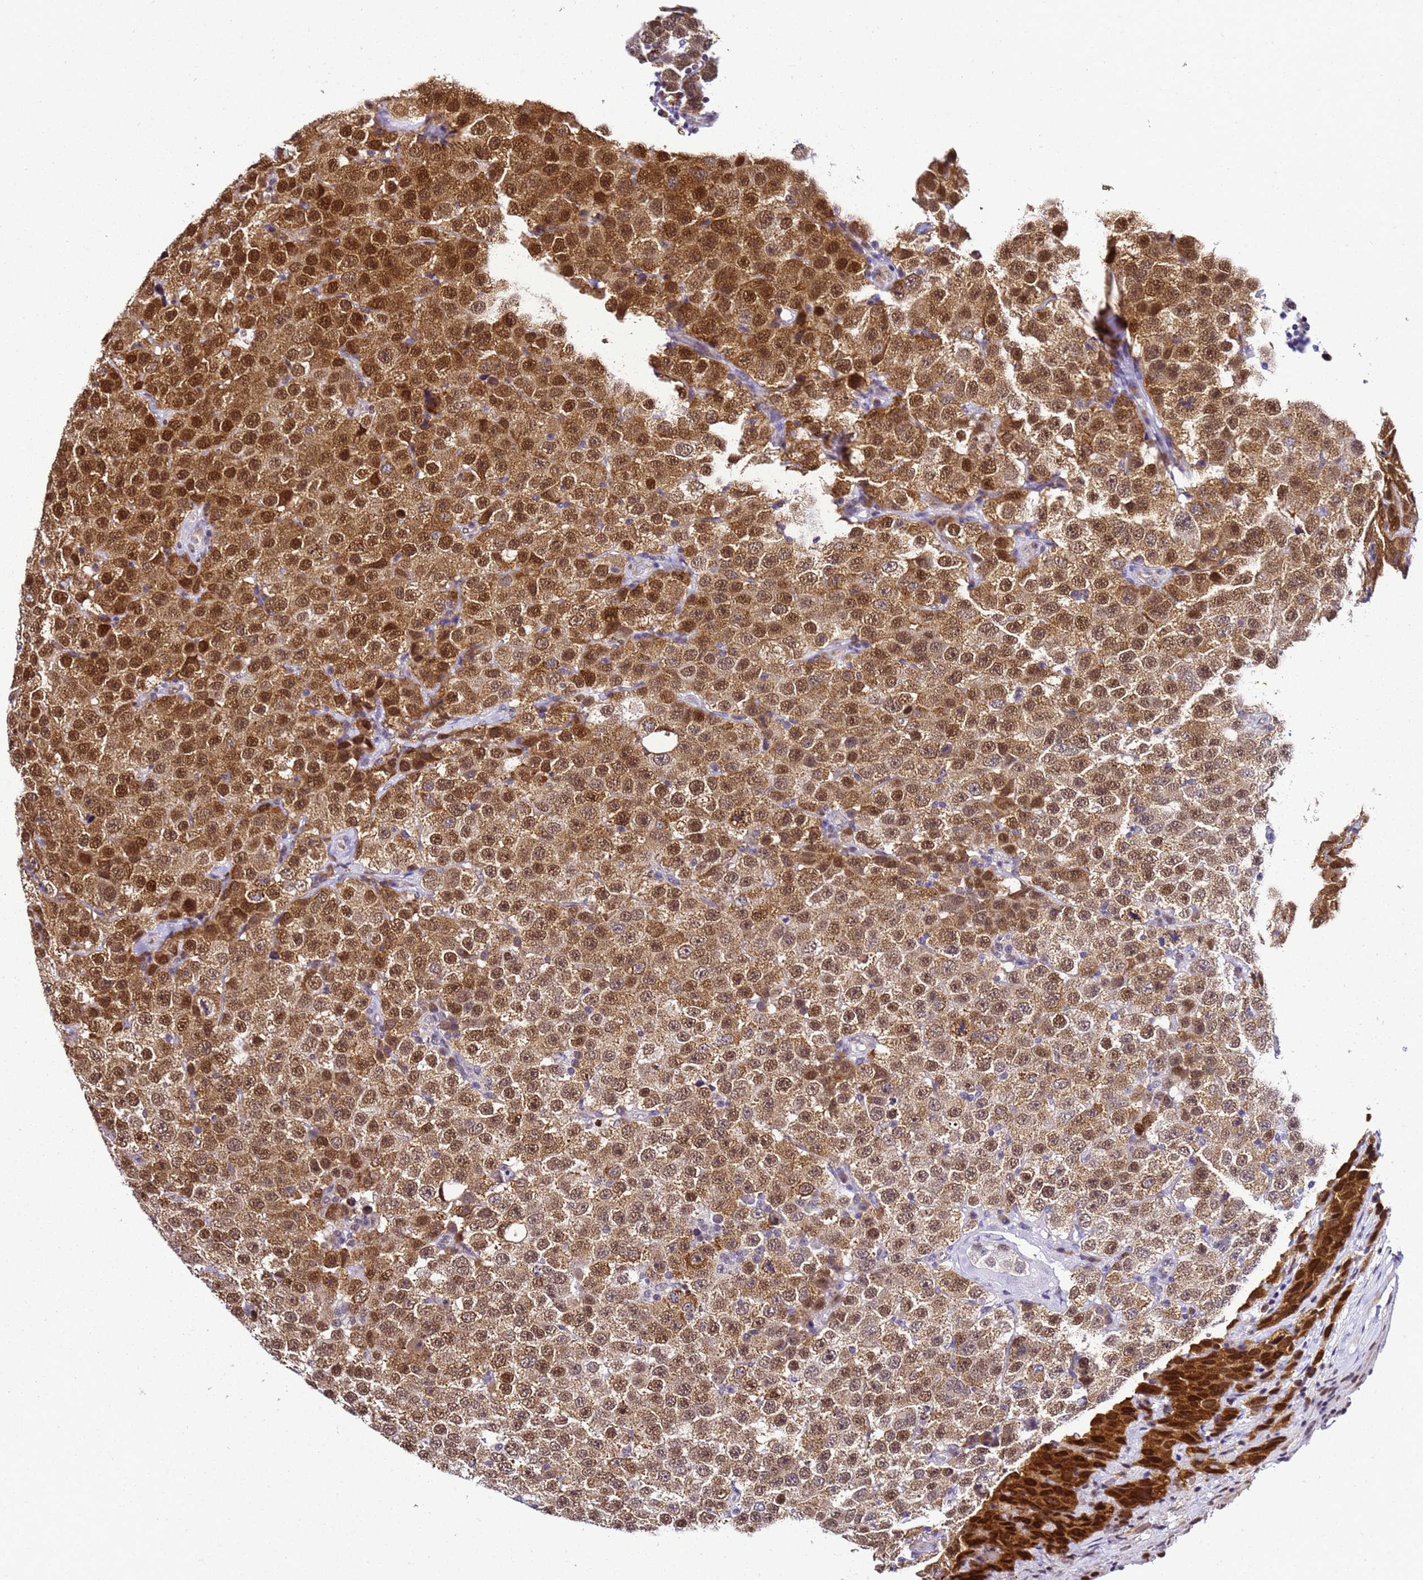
{"staining": {"intensity": "moderate", "quantity": ">75%", "location": "cytoplasmic/membranous,nuclear"}, "tissue": "testis cancer", "cell_type": "Tumor cells", "image_type": "cancer", "snomed": [{"axis": "morphology", "description": "Seminoma, NOS"}, {"axis": "topography", "description": "Testis"}], "caption": "Seminoma (testis) was stained to show a protein in brown. There is medium levels of moderate cytoplasmic/membranous and nuclear positivity in about >75% of tumor cells. (DAB (3,3'-diaminobenzidine) = brown stain, brightfield microscopy at high magnification).", "gene": "SMN1", "patient": {"sex": "male", "age": 28}}